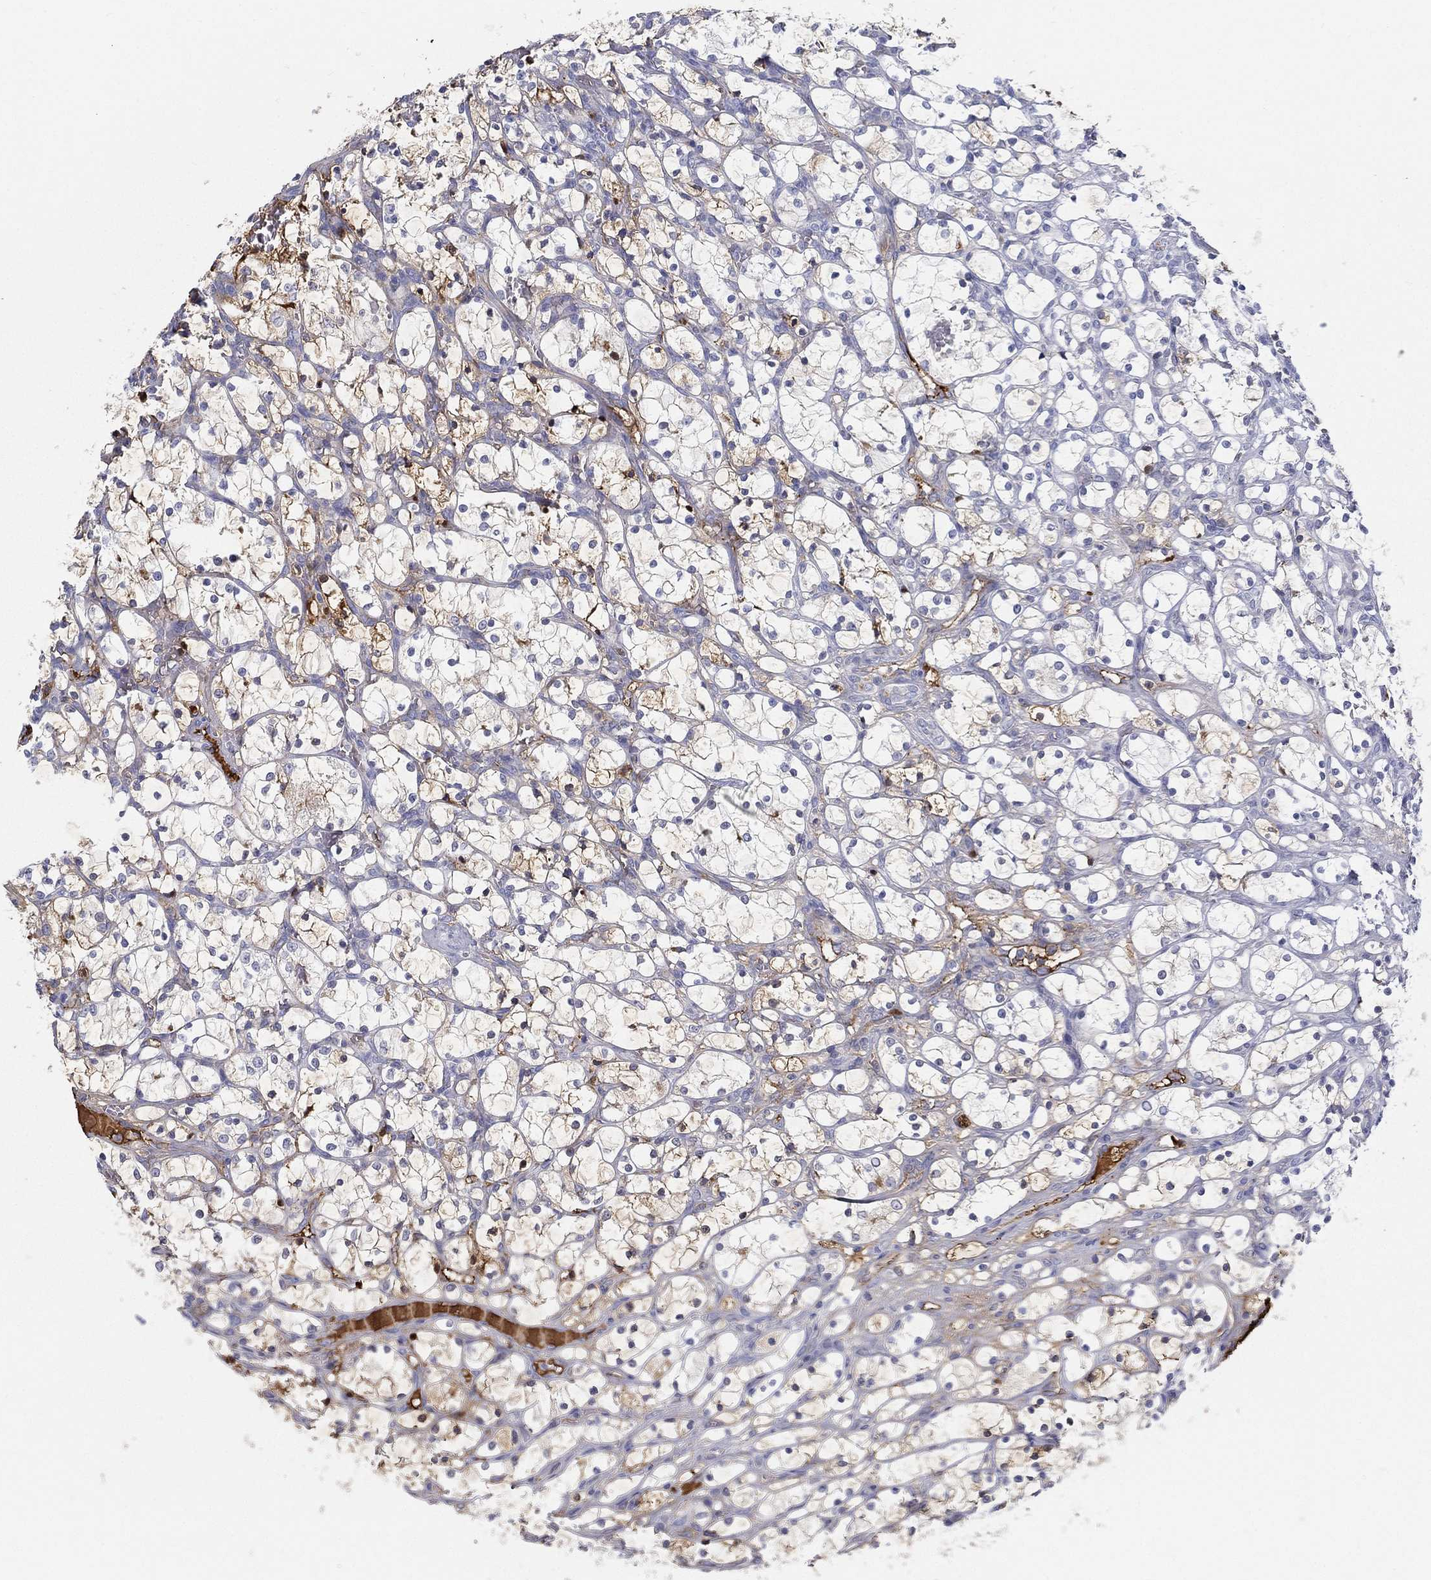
{"staining": {"intensity": "moderate", "quantity": "25%-75%", "location": "cytoplasmic/membranous"}, "tissue": "renal cancer", "cell_type": "Tumor cells", "image_type": "cancer", "snomed": [{"axis": "morphology", "description": "Adenocarcinoma, NOS"}, {"axis": "topography", "description": "Kidney"}], "caption": "The immunohistochemical stain shows moderate cytoplasmic/membranous staining in tumor cells of renal cancer (adenocarcinoma) tissue.", "gene": "IFNB1", "patient": {"sex": "female", "age": 69}}